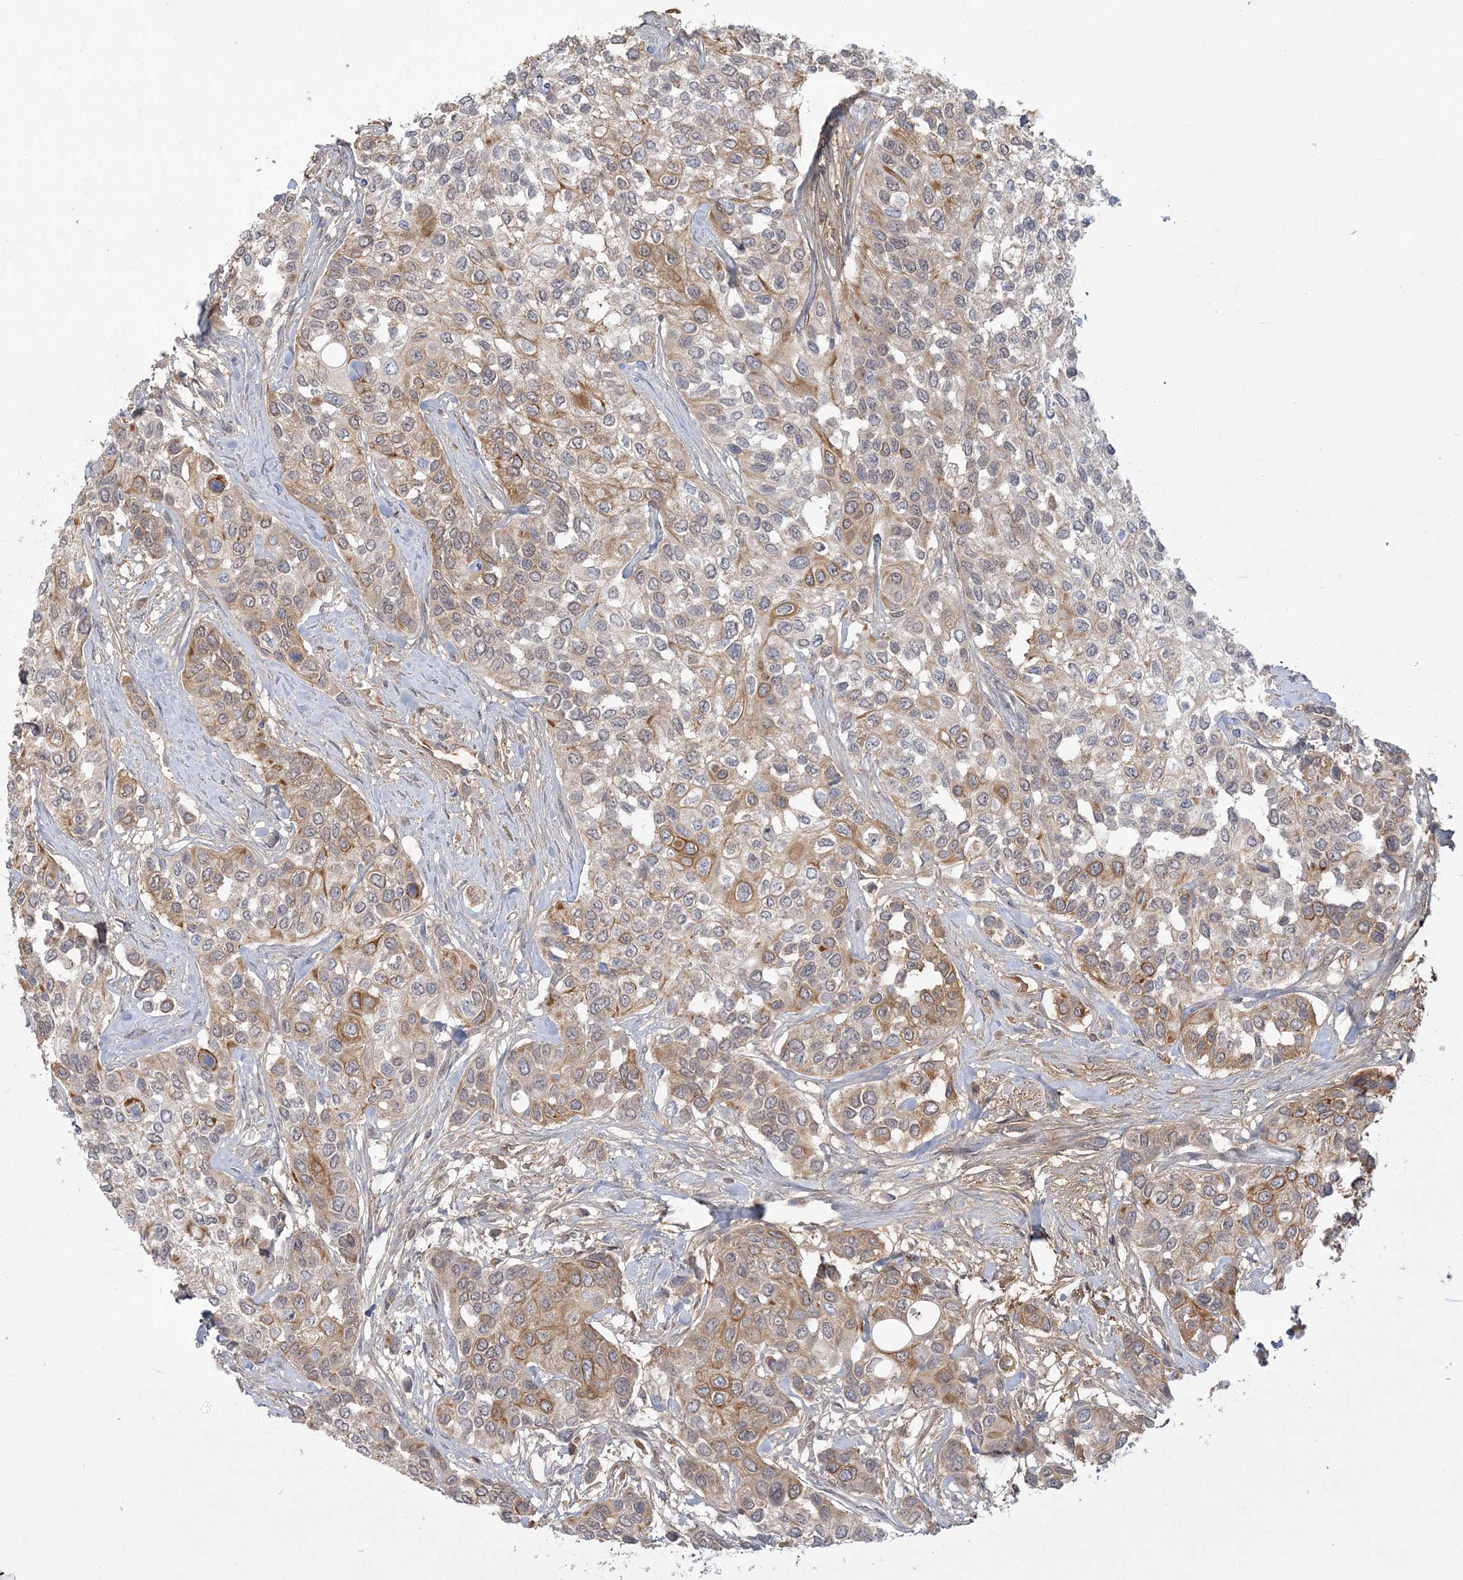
{"staining": {"intensity": "moderate", "quantity": "25%-75%", "location": "cytoplasmic/membranous"}, "tissue": "urothelial cancer", "cell_type": "Tumor cells", "image_type": "cancer", "snomed": [{"axis": "morphology", "description": "Normal tissue, NOS"}, {"axis": "morphology", "description": "Urothelial carcinoma, High grade"}, {"axis": "topography", "description": "Vascular tissue"}, {"axis": "topography", "description": "Urinary bladder"}], "caption": "This image shows immunohistochemistry staining of human urothelial cancer, with medium moderate cytoplasmic/membranous staining in about 25%-75% of tumor cells.", "gene": "ANKS1A", "patient": {"sex": "female", "age": 56}}